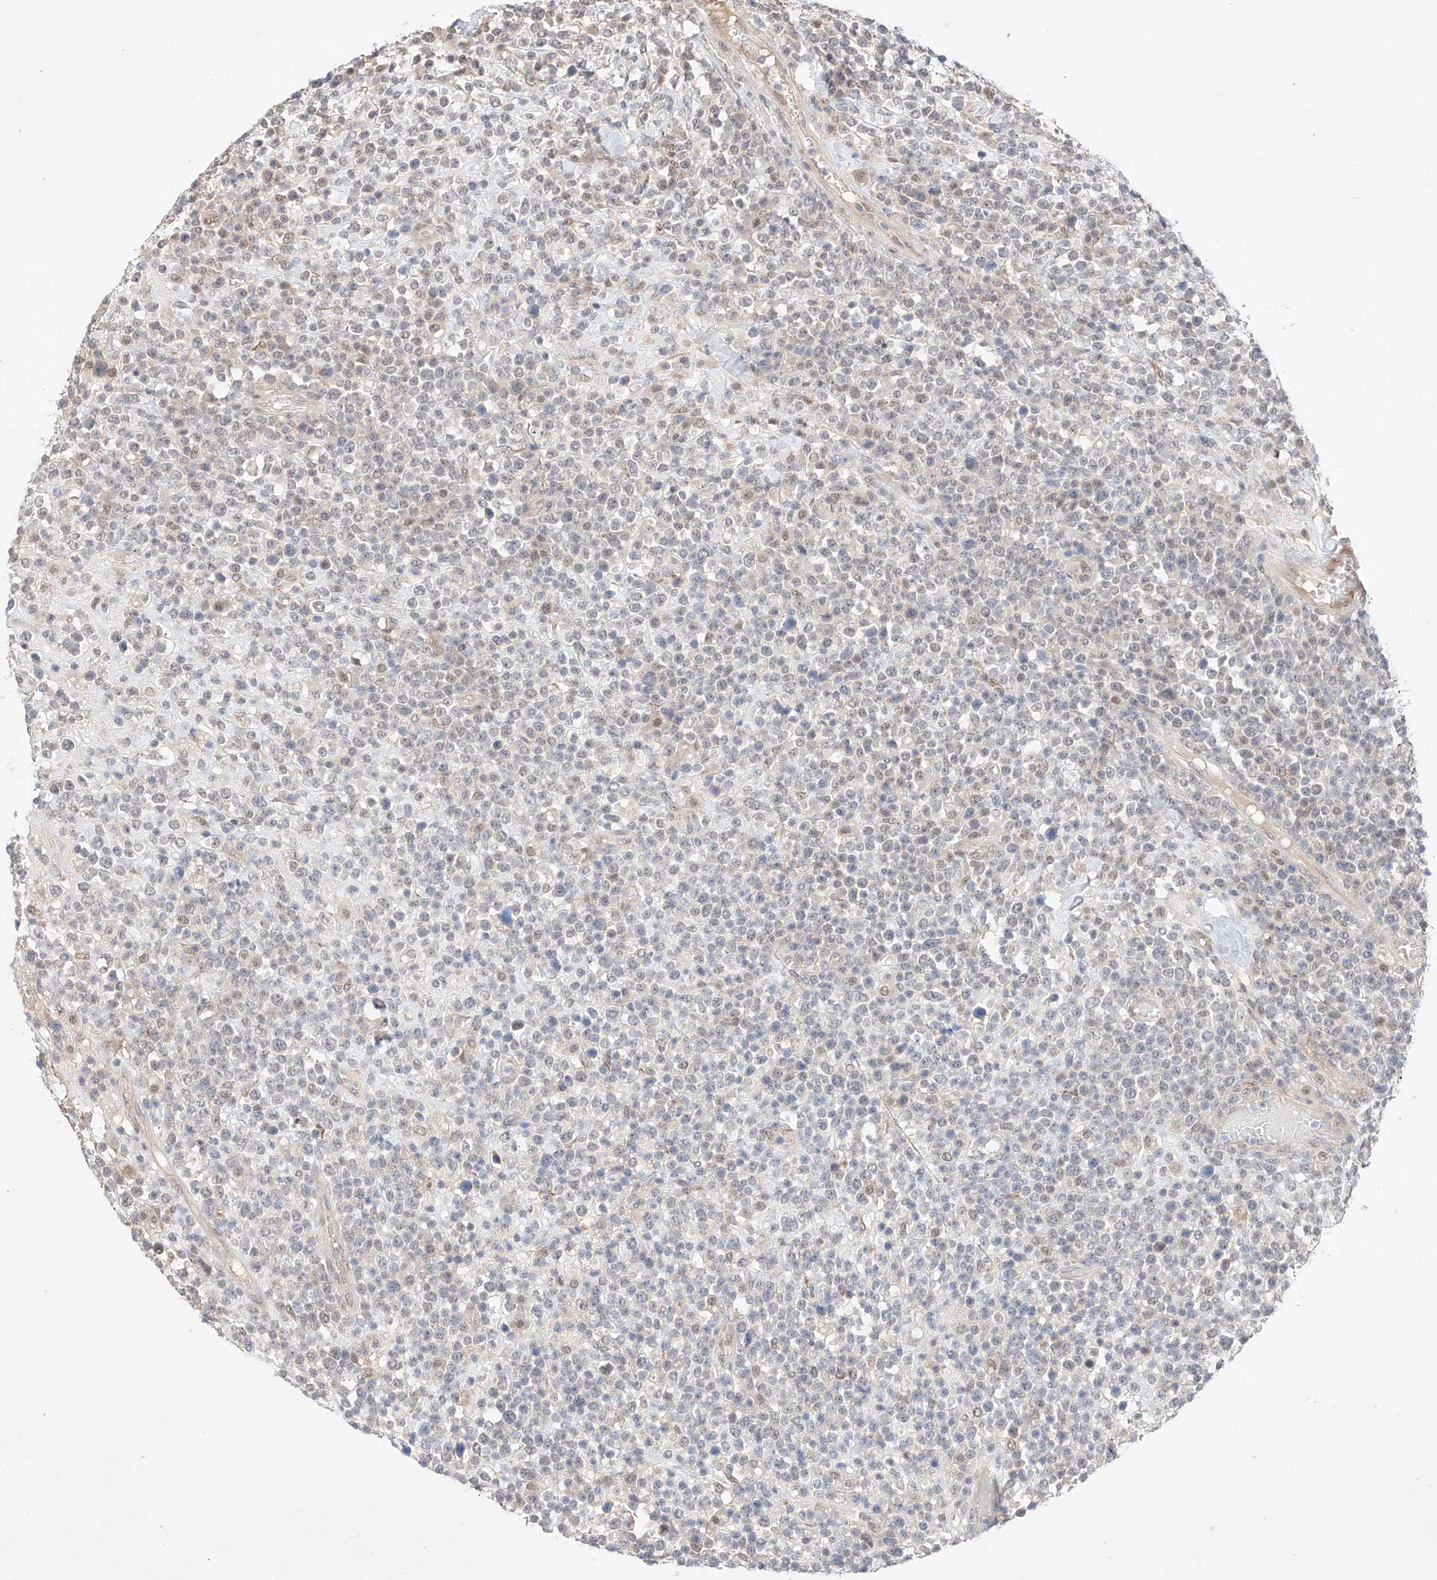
{"staining": {"intensity": "weak", "quantity": "<25%", "location": "nuclear"}, "tissue": "lymphoma", "cell_type": "Tumor cells", "image_type": "cancer", "snomed": [{"axis": "morphology", "description": "Malignant lymphoma, non-Hodgkin's type, High grade"}, {"axis": "topography", "description": "Colon"}], "caption": "High magnification brightfield microscopy of high-grade malignant lymphoma, non-Hodgkin's type stained with DAB (brown) and counterstained with hematoxylin (blue): tumor cells show no significant expression.", "gene": "IL22RA2", "patient": {"sex": "female", "age": 53}}